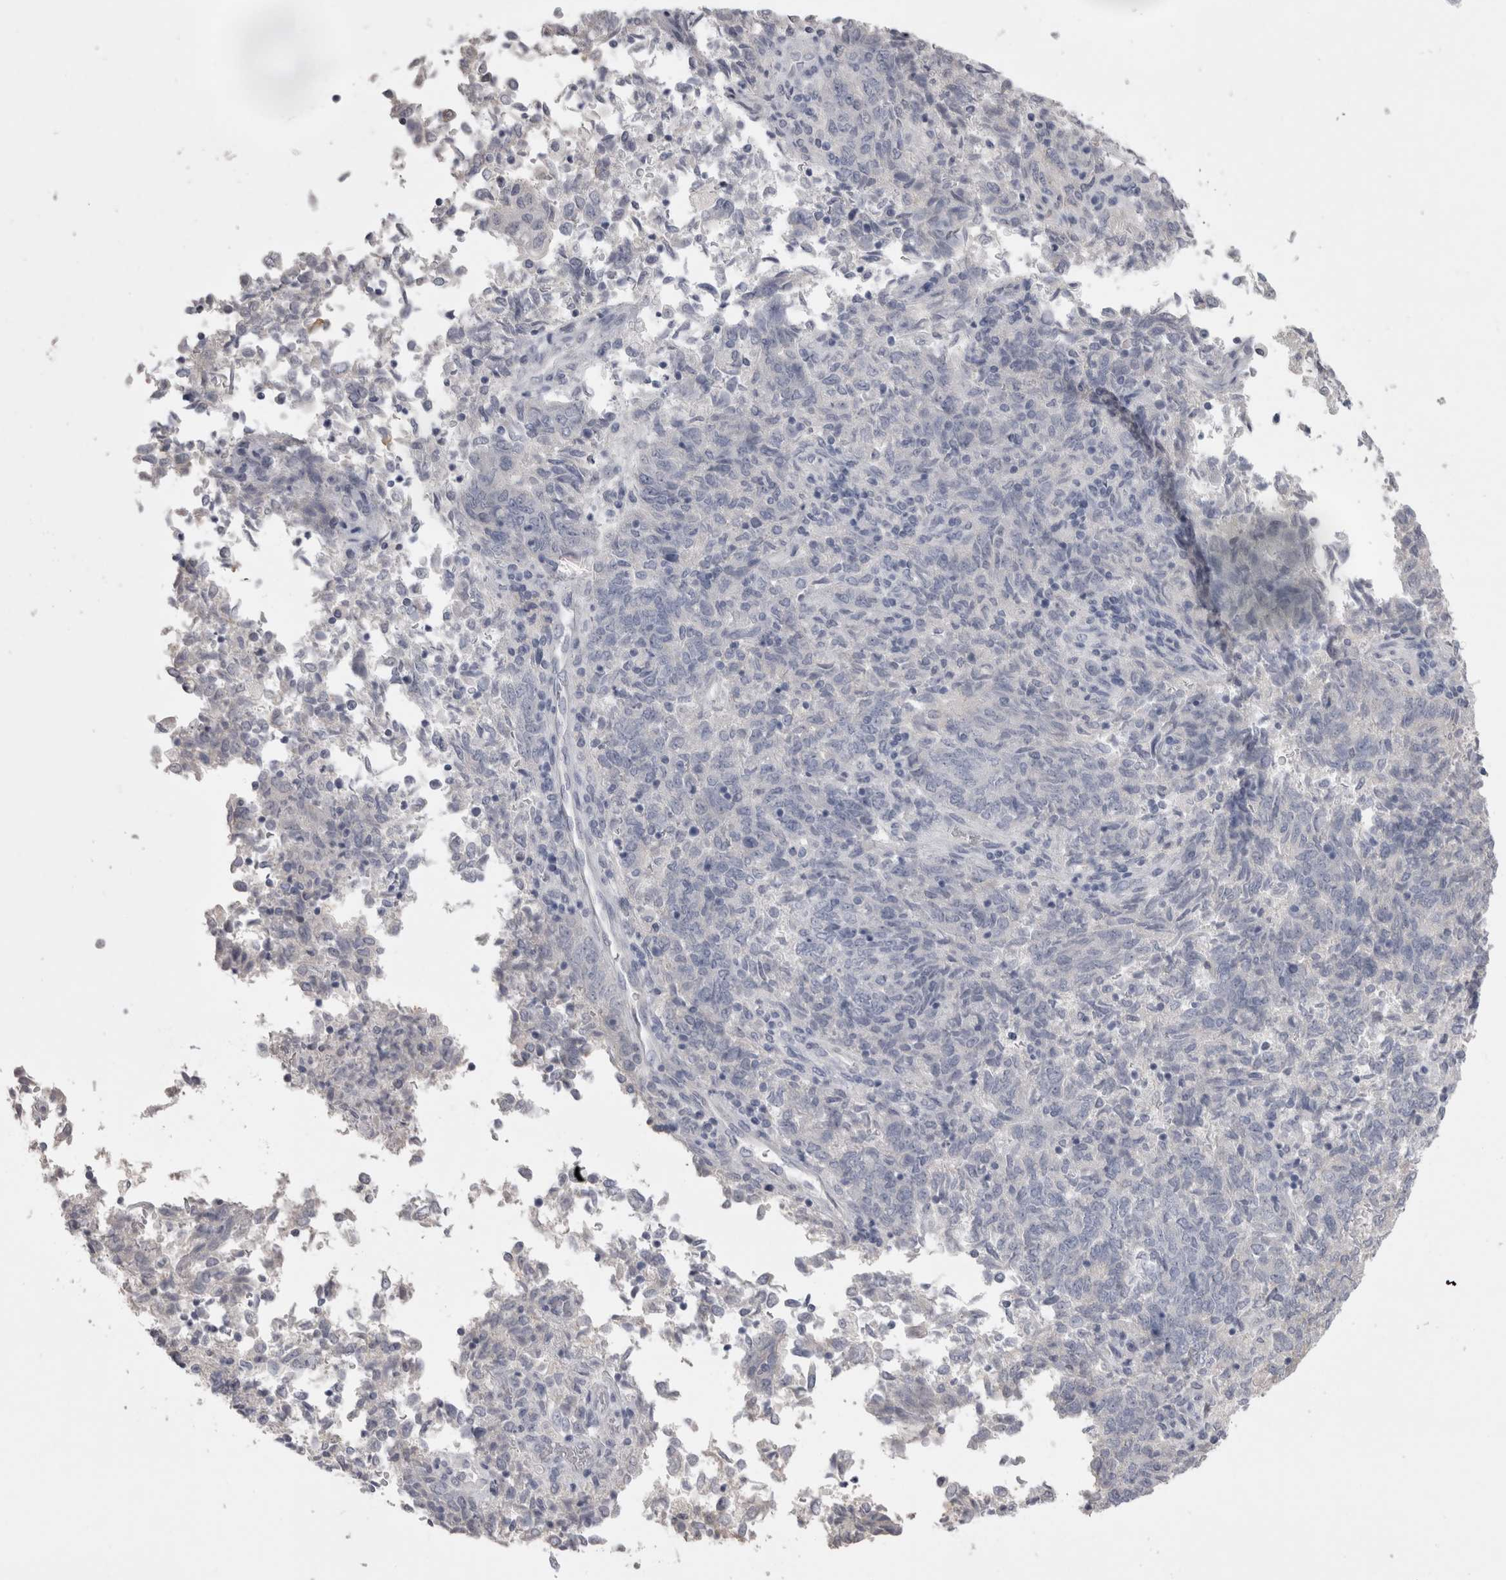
{"staining": {"intensity": "negative", "quantity": "none", "location": "none"}, "tissue": "endometrial cancer", "cell_type": "Tumor cells", "image_type": "cancer", "snomed": [{"axis": "morphology", "description": "Adenocarcinoma, NOS"}, {"axis": "topography", "description": "Endometrium"}], "caption": "Immunohistochemistry (IHC) micrograph of neoplastic tissue: human endometrial adenocarcinoma stained with DAB (3,3'-diaminobenzidine) exhibits no significant protein staining in tumor cells.", "gene": "ADAM2", "patient": {"sex": "female", "age": 80}}